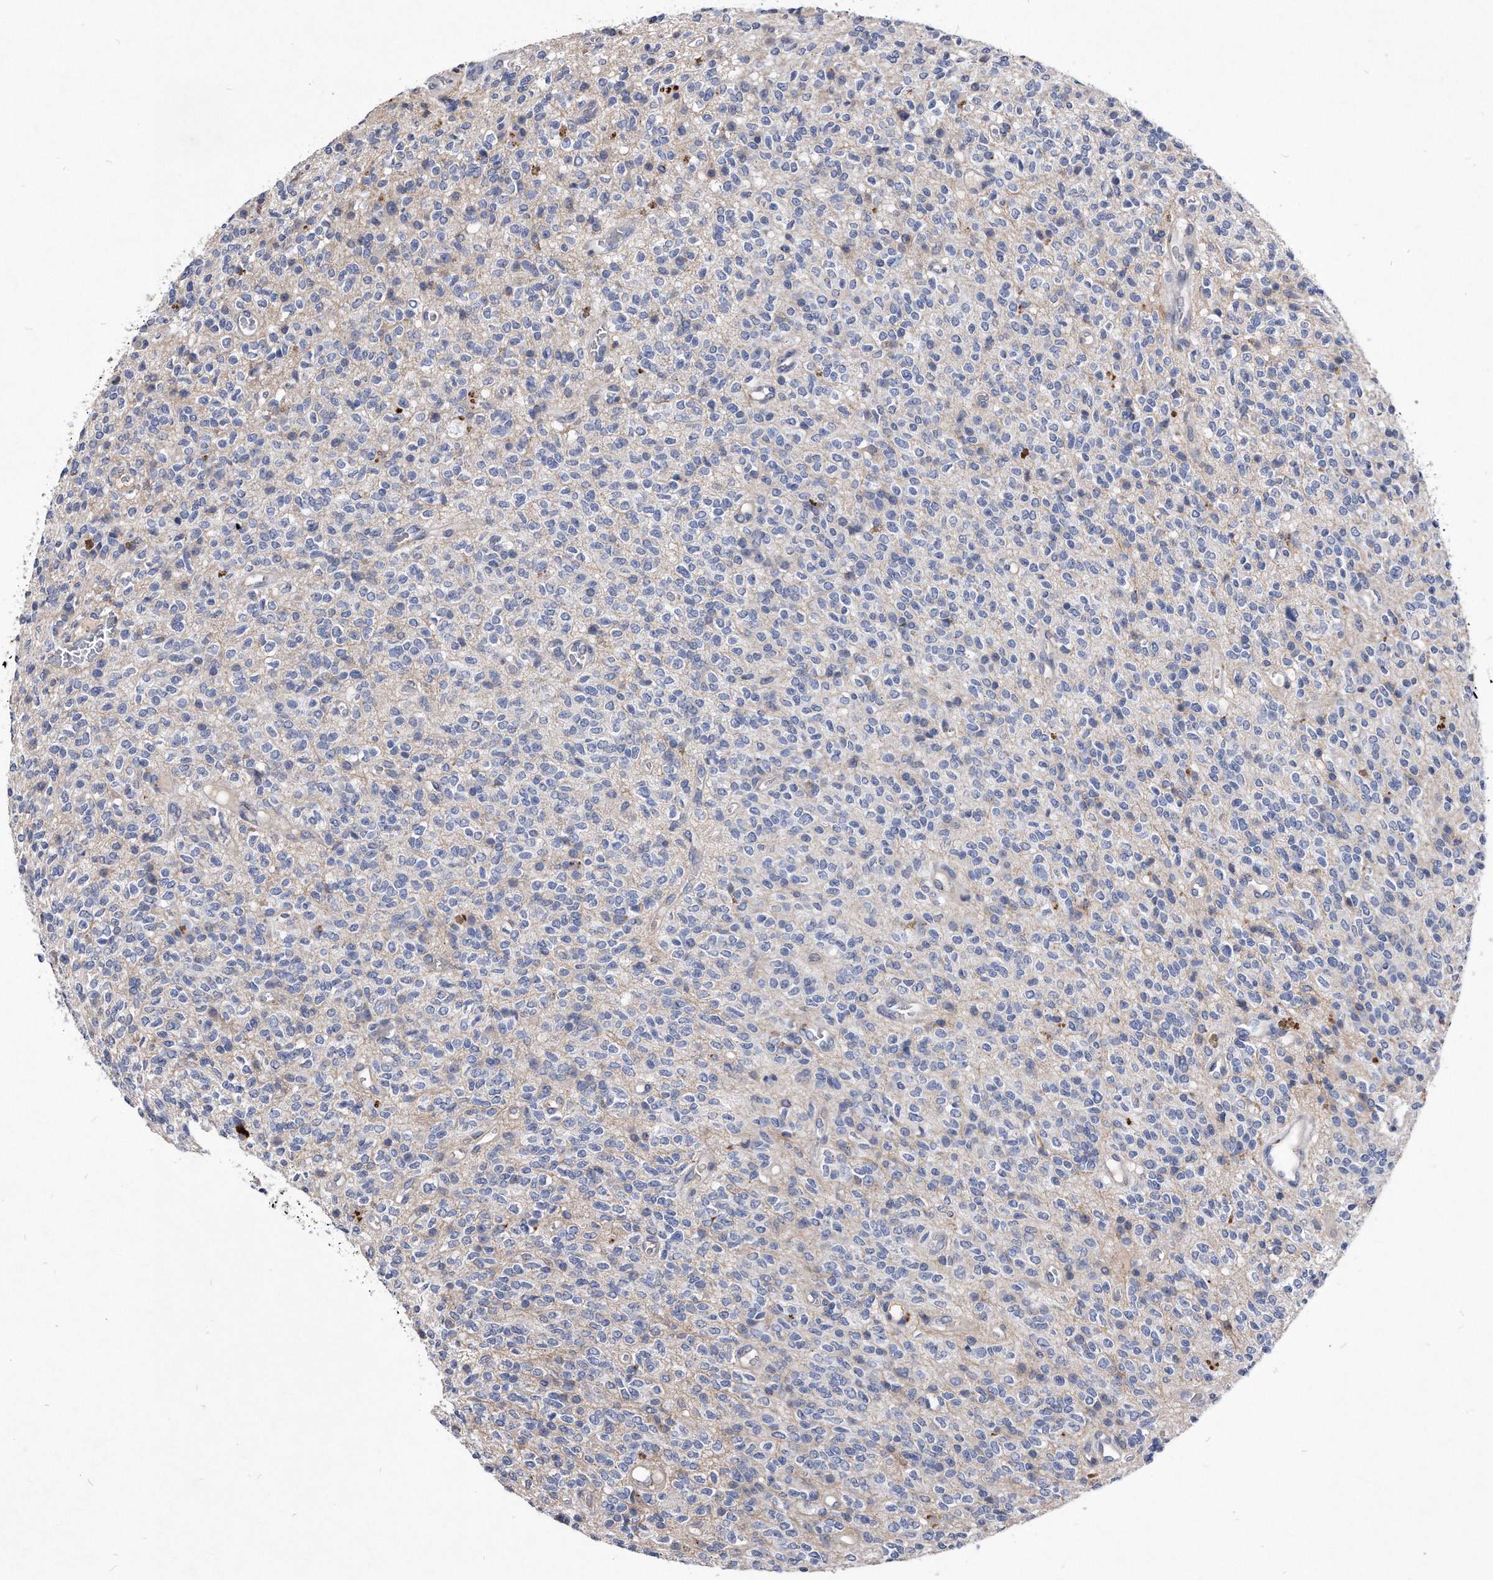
{"staining": {"intensity": "negative", "quantity": "none", "location": "none"}, "tissue": "glioma", "cell_type": "Tumor cells", "image_type": "cancer", "snomed": [{"axis": "morphology", "description": "Glioma, malignant, High grade"}, {"axis": "topography", "description": "Brain"}], "caption": "There is no significant positivity in tumor cells of glioma.", "gene": "MGAT4A", "patient": {"sex": "male", "age": 34}}